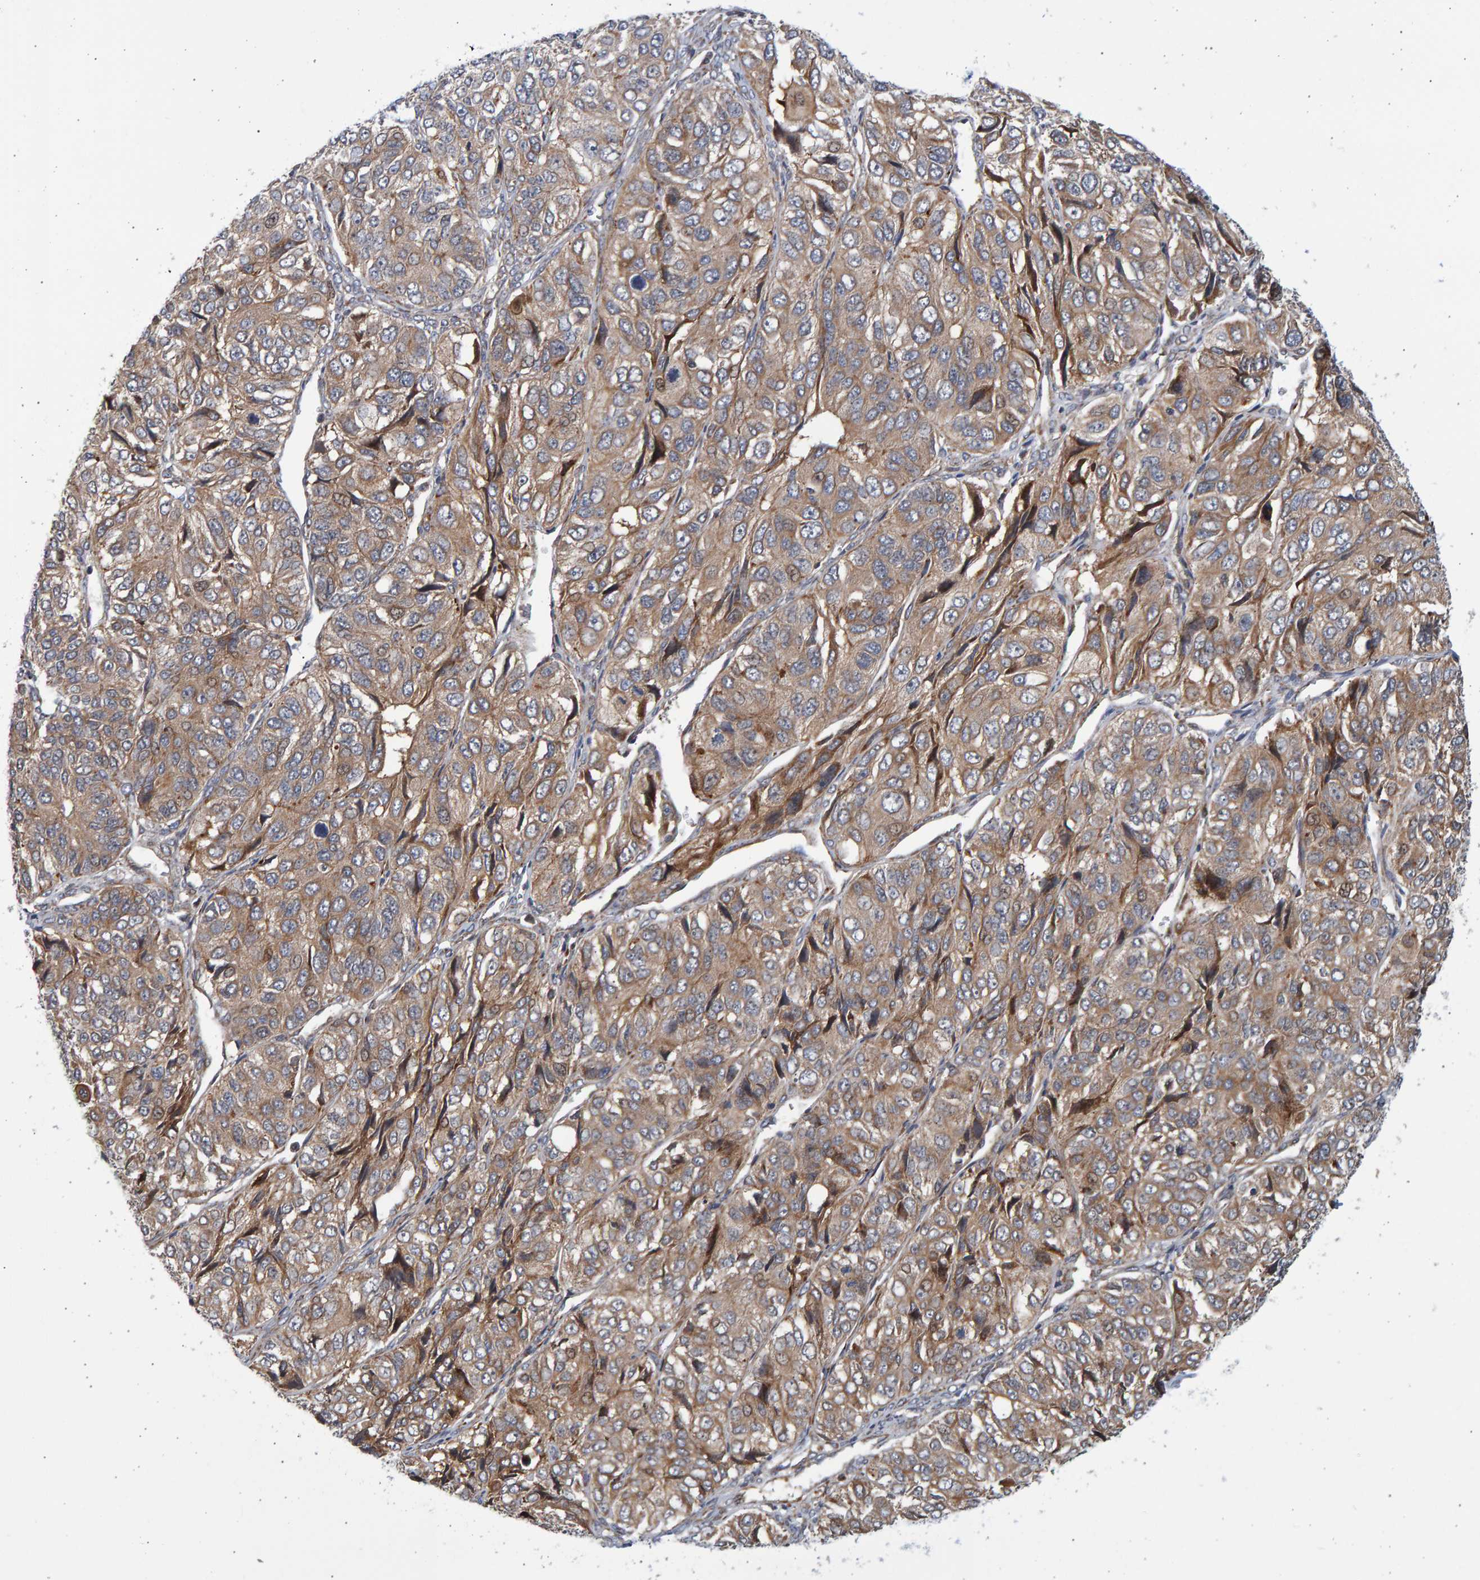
{"staining": {"intensity": "weak", "quantity": ">75%", "location": "cytoplasmic/membranous"}, "tissue": "ovarian cancer", "cell_type": "Tumor cells", "image_type": "cancer", "snomed": [{"axis": "morphology", "description": "Carcinoma, endometroid"}, {"axis": "topography", "description": "Ovary"}], "caption": "Protein expression analysis of endometroid carcinoma (ovarian) reveals weak cytoplasmic/membranous positivity in about >75% of tumor cells. (DAB (3,3'-diaminobenzidine) IHC with brightfield microscopy, high magnification).", "gene": "LRBA", "patient": {"sex": "female", "age": 51}}